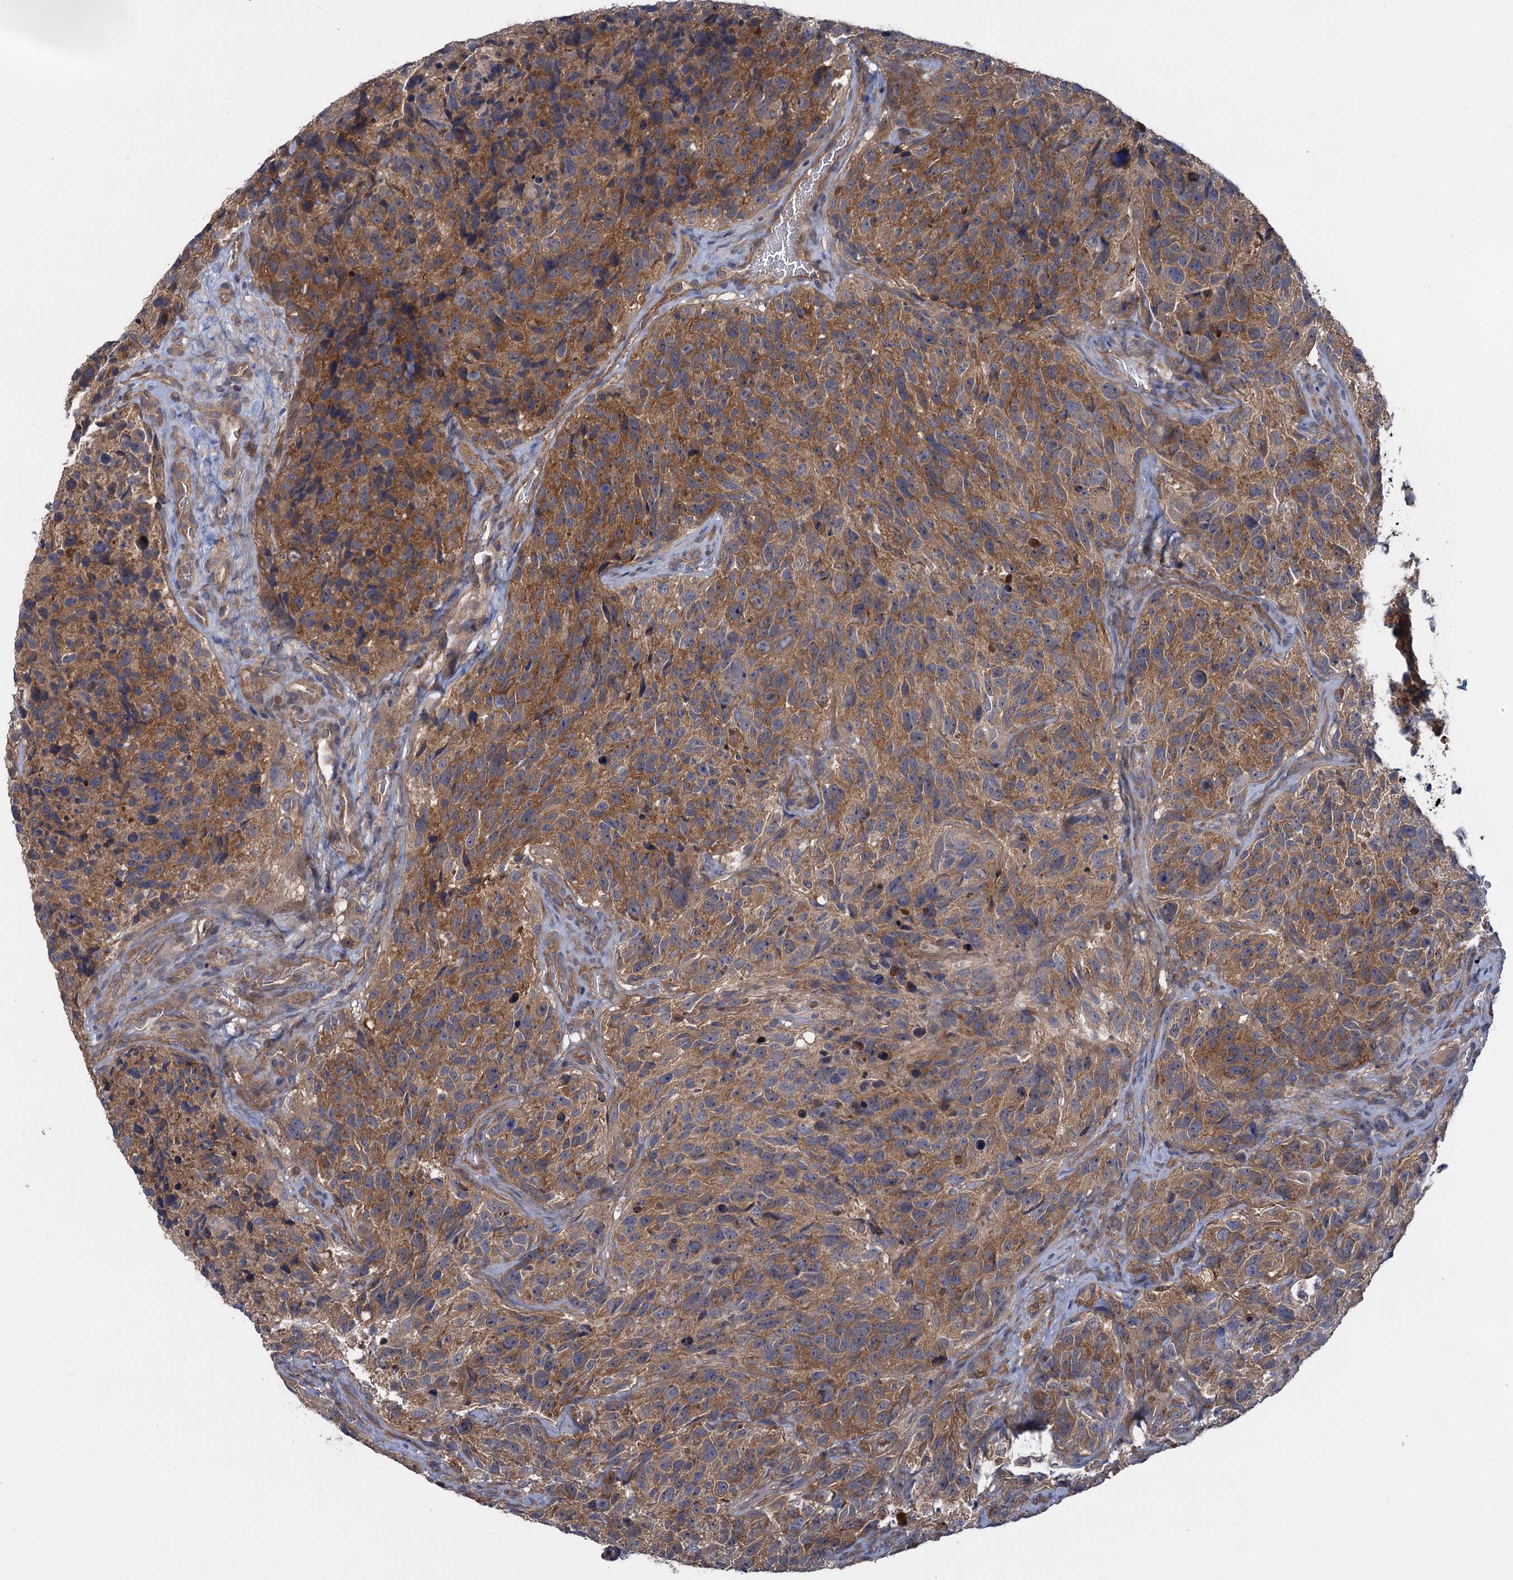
{"staining": {"intensity": "moderate", "quantity": "25%-75%", "location": "cytoplasmic/membranous"}, "tissue": "glioma", "cell_type": "Tumor cells", "image_type": "cancer", "snomed": [{"axis": "morphology", "description": "Glioma, malignant, High grade"}, {"axis": "topography", "description": "Brain"}], "caption": "The photomicrograph reveals immunohistochemical staining of malignant glioma (high-grade). There is moderate cytoplasmic/membranous expression is identified in about 25%-75% of tumor cells.", "gene": "HAUS1", "patient": {"sex": "male", "age": 69}}